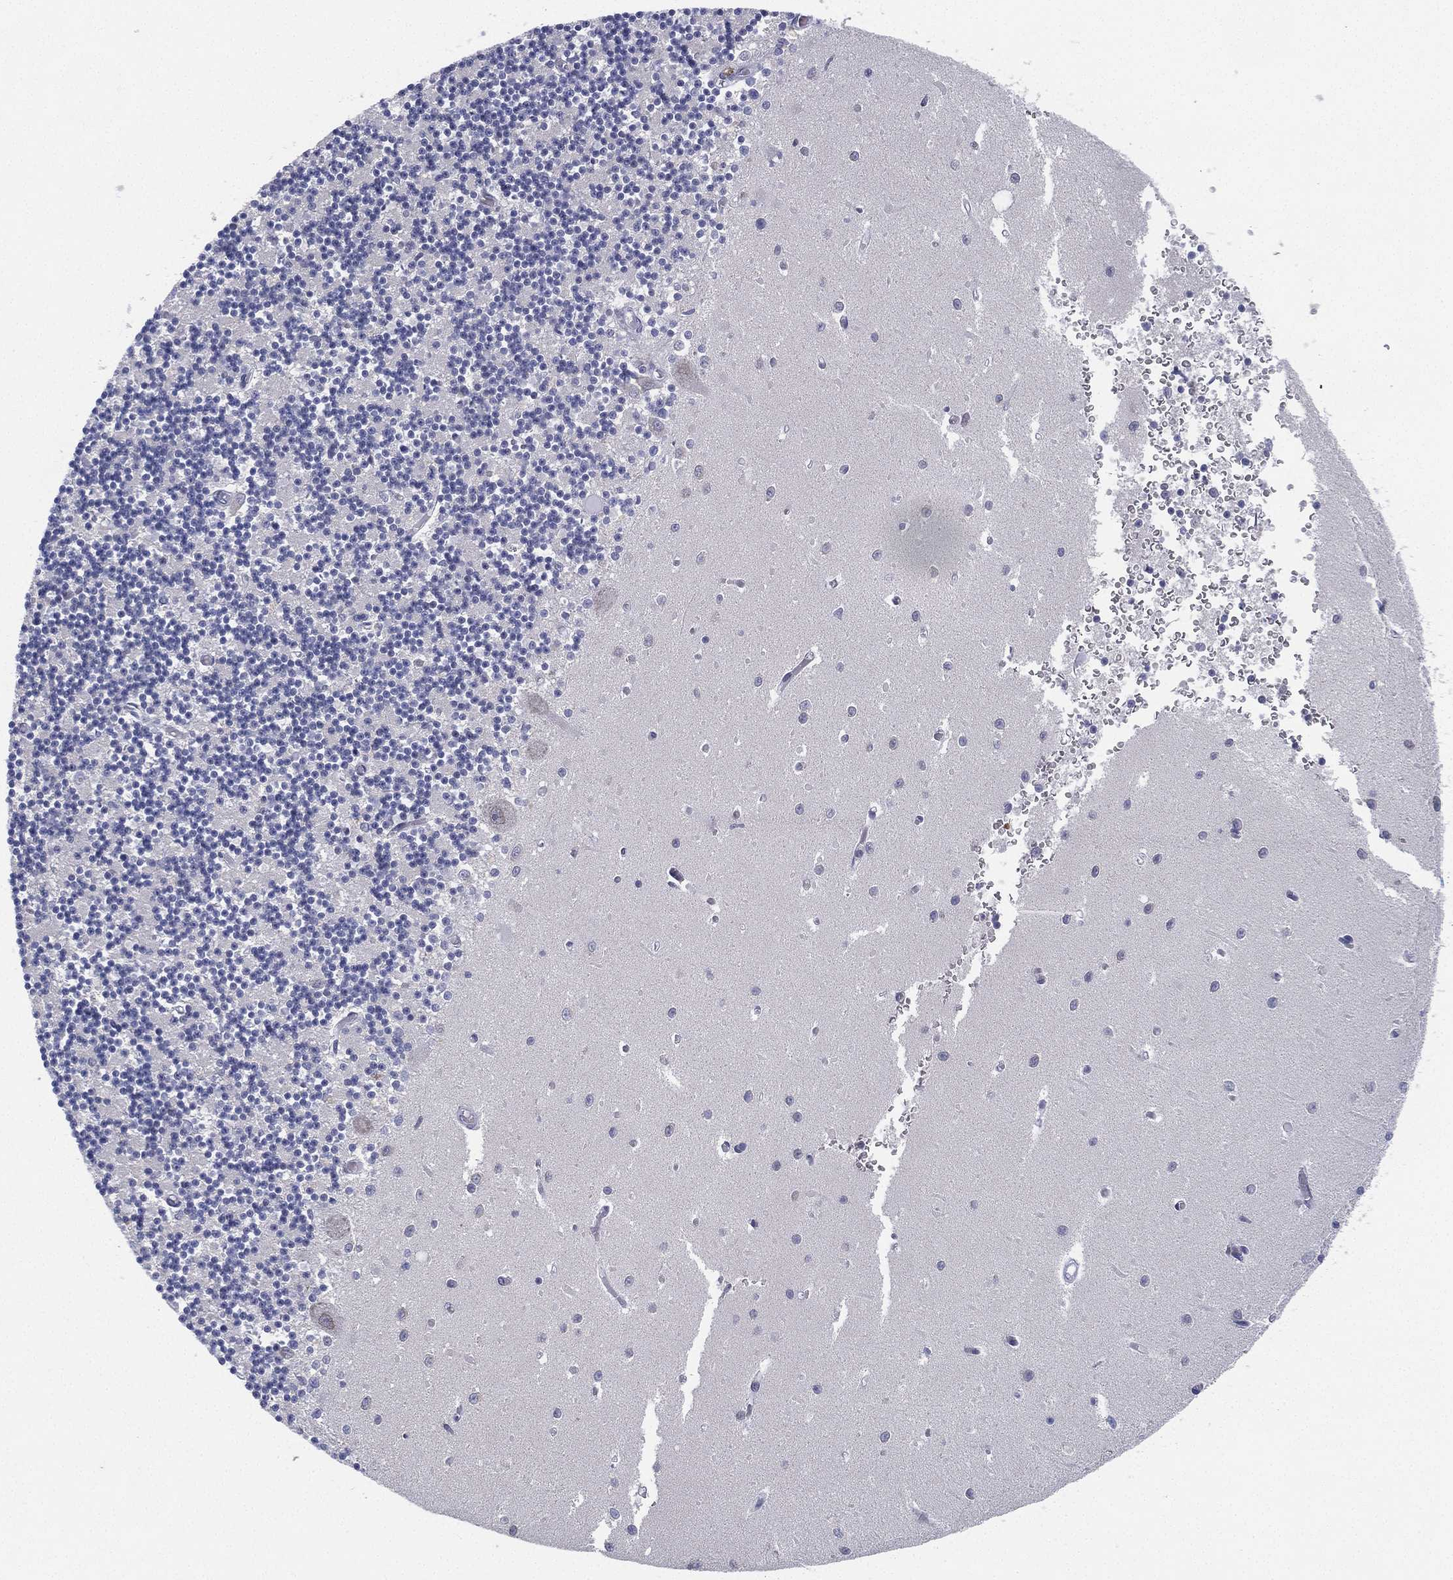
{"staining": {"intensity": "negative", "quantity": "none", "location": "none"}, "tissue": "cerebellum", "cell_type": "Cells in granular layer", "image_type": "normal", "snomed": [{"axis": "morphology", "description": "Normal tissue, NOS"}, {"axis": "topography", "description": "Cerebellum"}], "caption": "An IHC image of normal cerebellum is shown. There is no staining in cells in granular layer of cerebellum.", "gene": "MS4A8", "patient": {"sex": "female", "age": 64}}